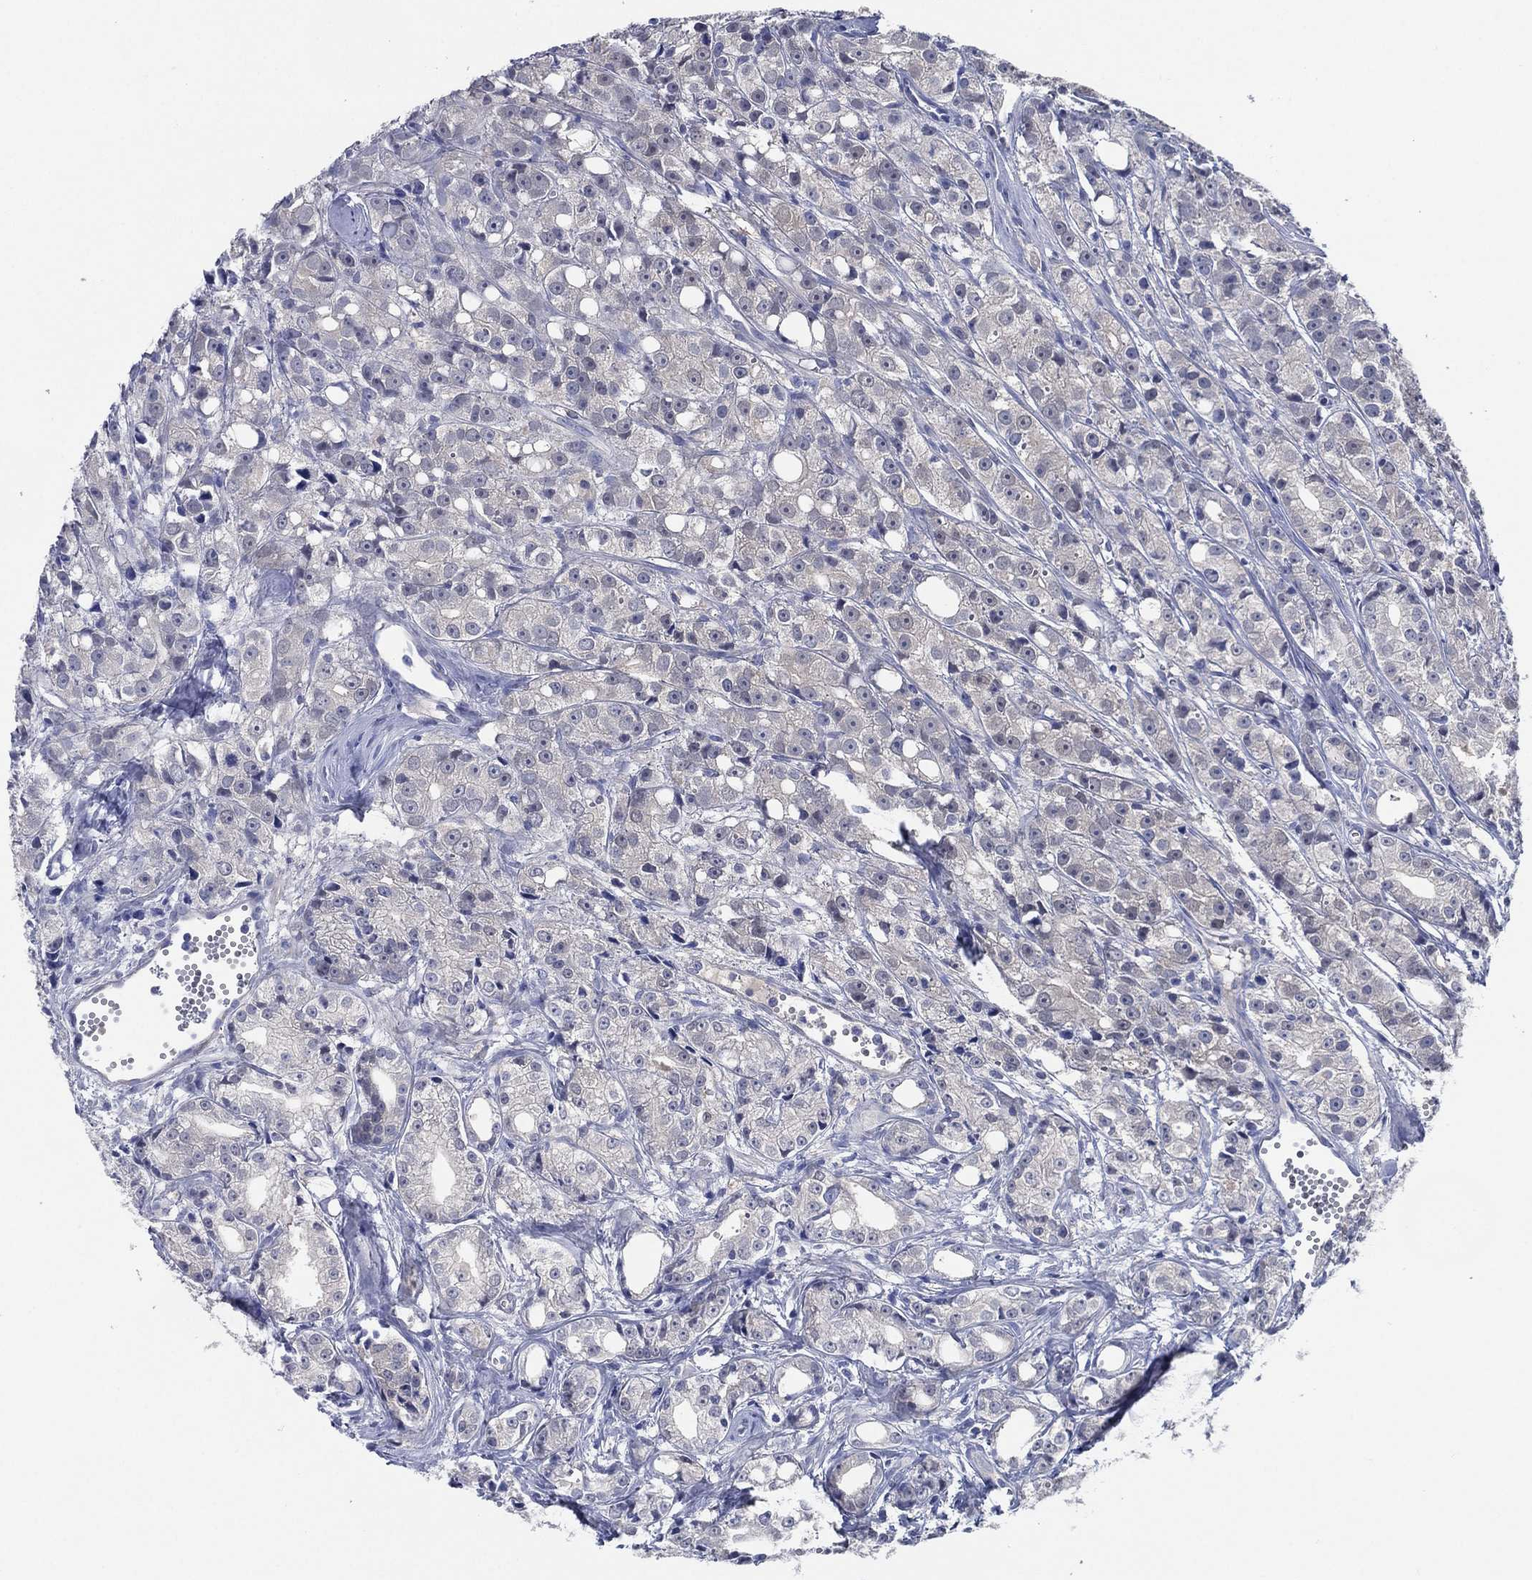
{"staining": {"intensity": "negative", "quantity": "none", "location": "none"}, "tissue": "prostate cancer", "cell_type": "Tumor cells", "image_type": "cancer", "snomed": [{"axis": "morphology", "description": "Adenocarcinoma, Medium grade"}, {"axis": "topography", "description": "Prostate"}], "caption": "This histopathology image is of medium-grade adenocarcinoma (prostate) stained with immunohistochemistry (IHC) to label a protein in brown with the nuclei are counter-stained blue. There is no positivity in tumor cells.", "gene": "C5orf46", "patient": {"sex": "male", "age": 74}}